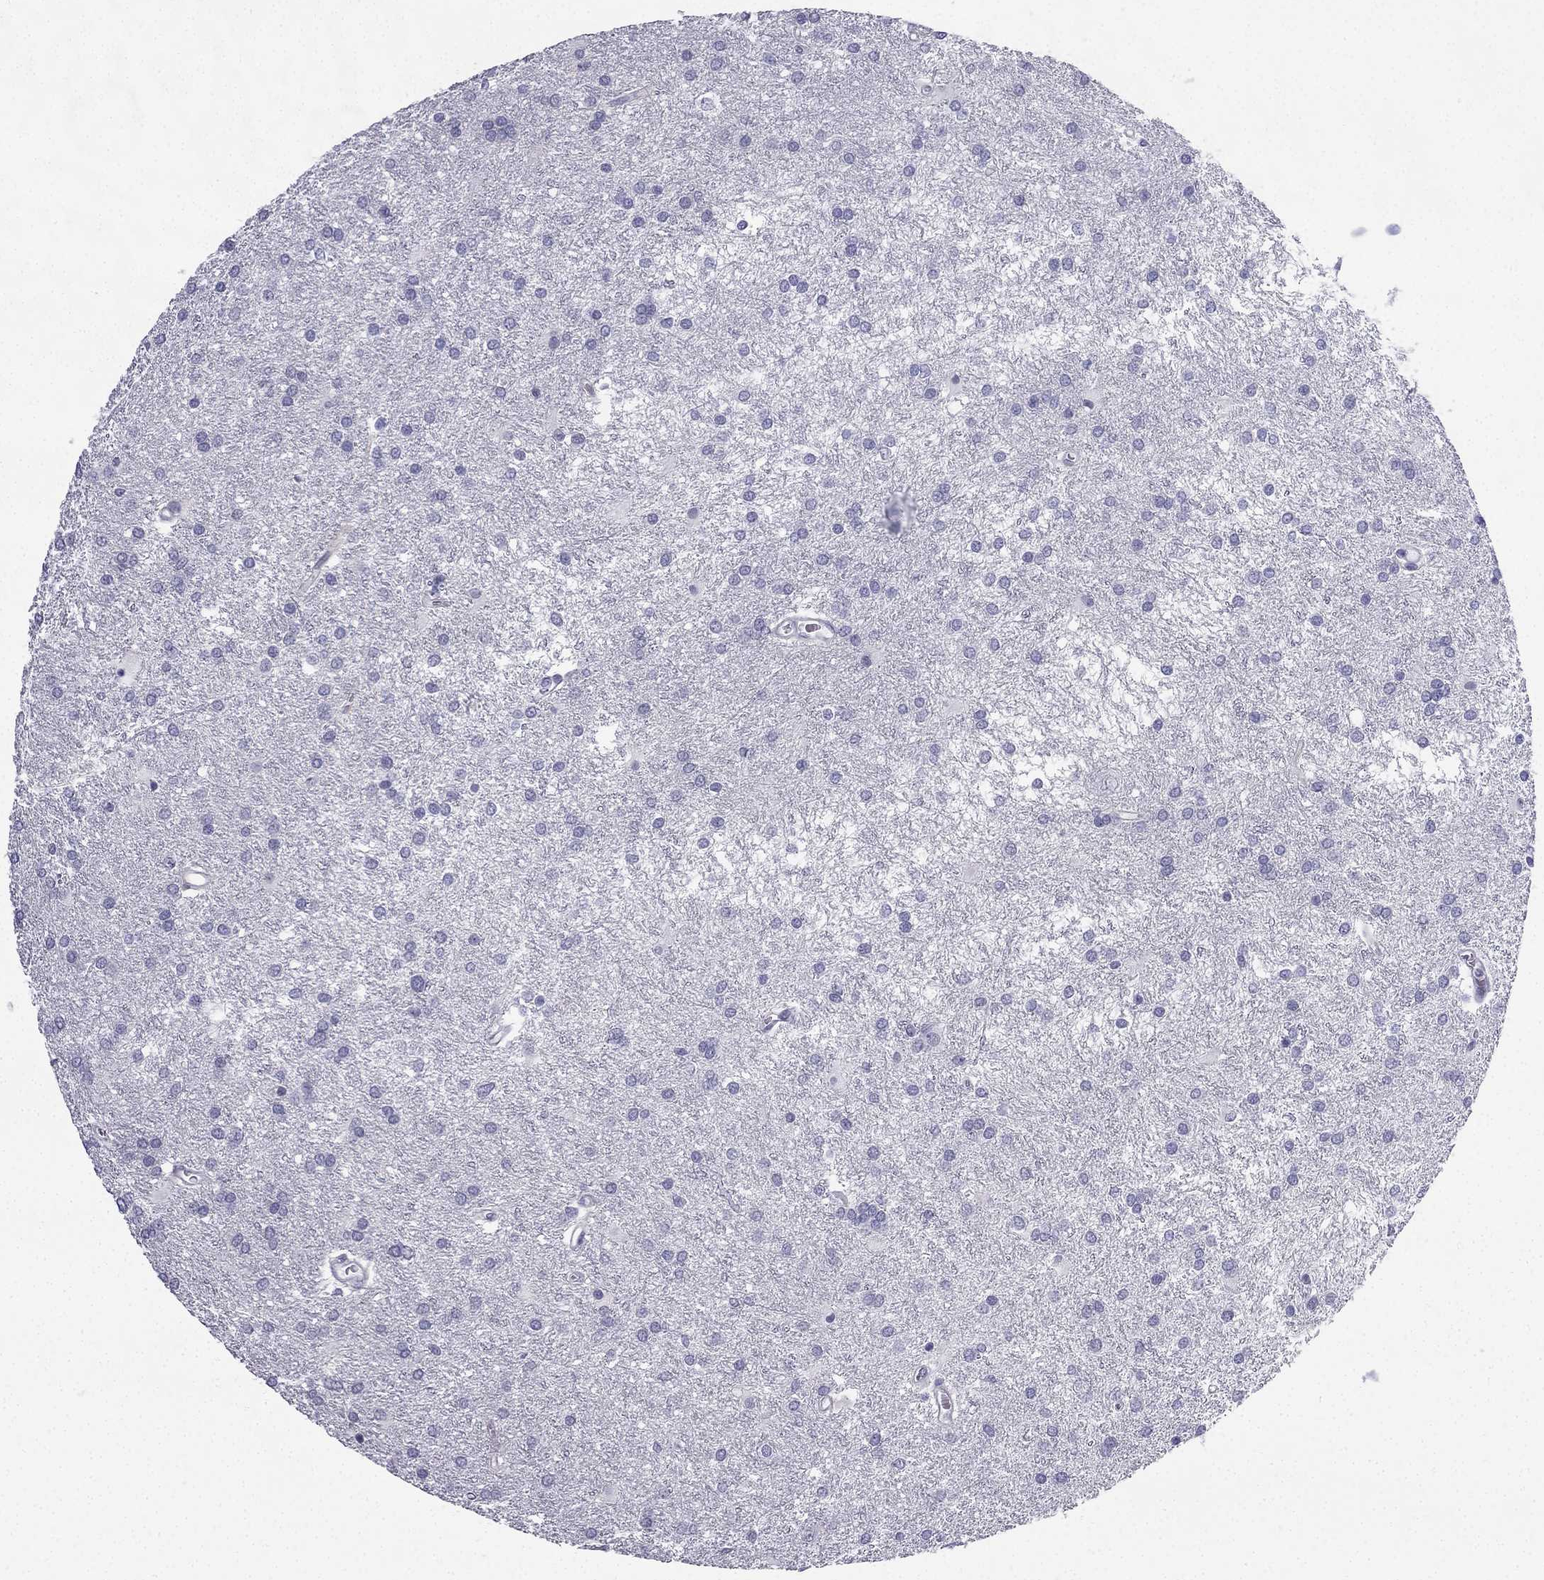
{"staining": {"intensity": "negative", "quantity": "none", "location": "none"}, "tissue": "glioma", "cell_type": "Tumor cells", "image_type": "cancer", "snomed": [{"axis": "morphology", "description": "Glioma, malignant, Low grade"}, {"axis": "topography", "description": "Brain"}], "caption": "The photomicrograph shows no staining of tumor cells in malignant glioma (low-grade).", "gene": "CFAP53", "patient": {"sex": "female", "age": 32}}